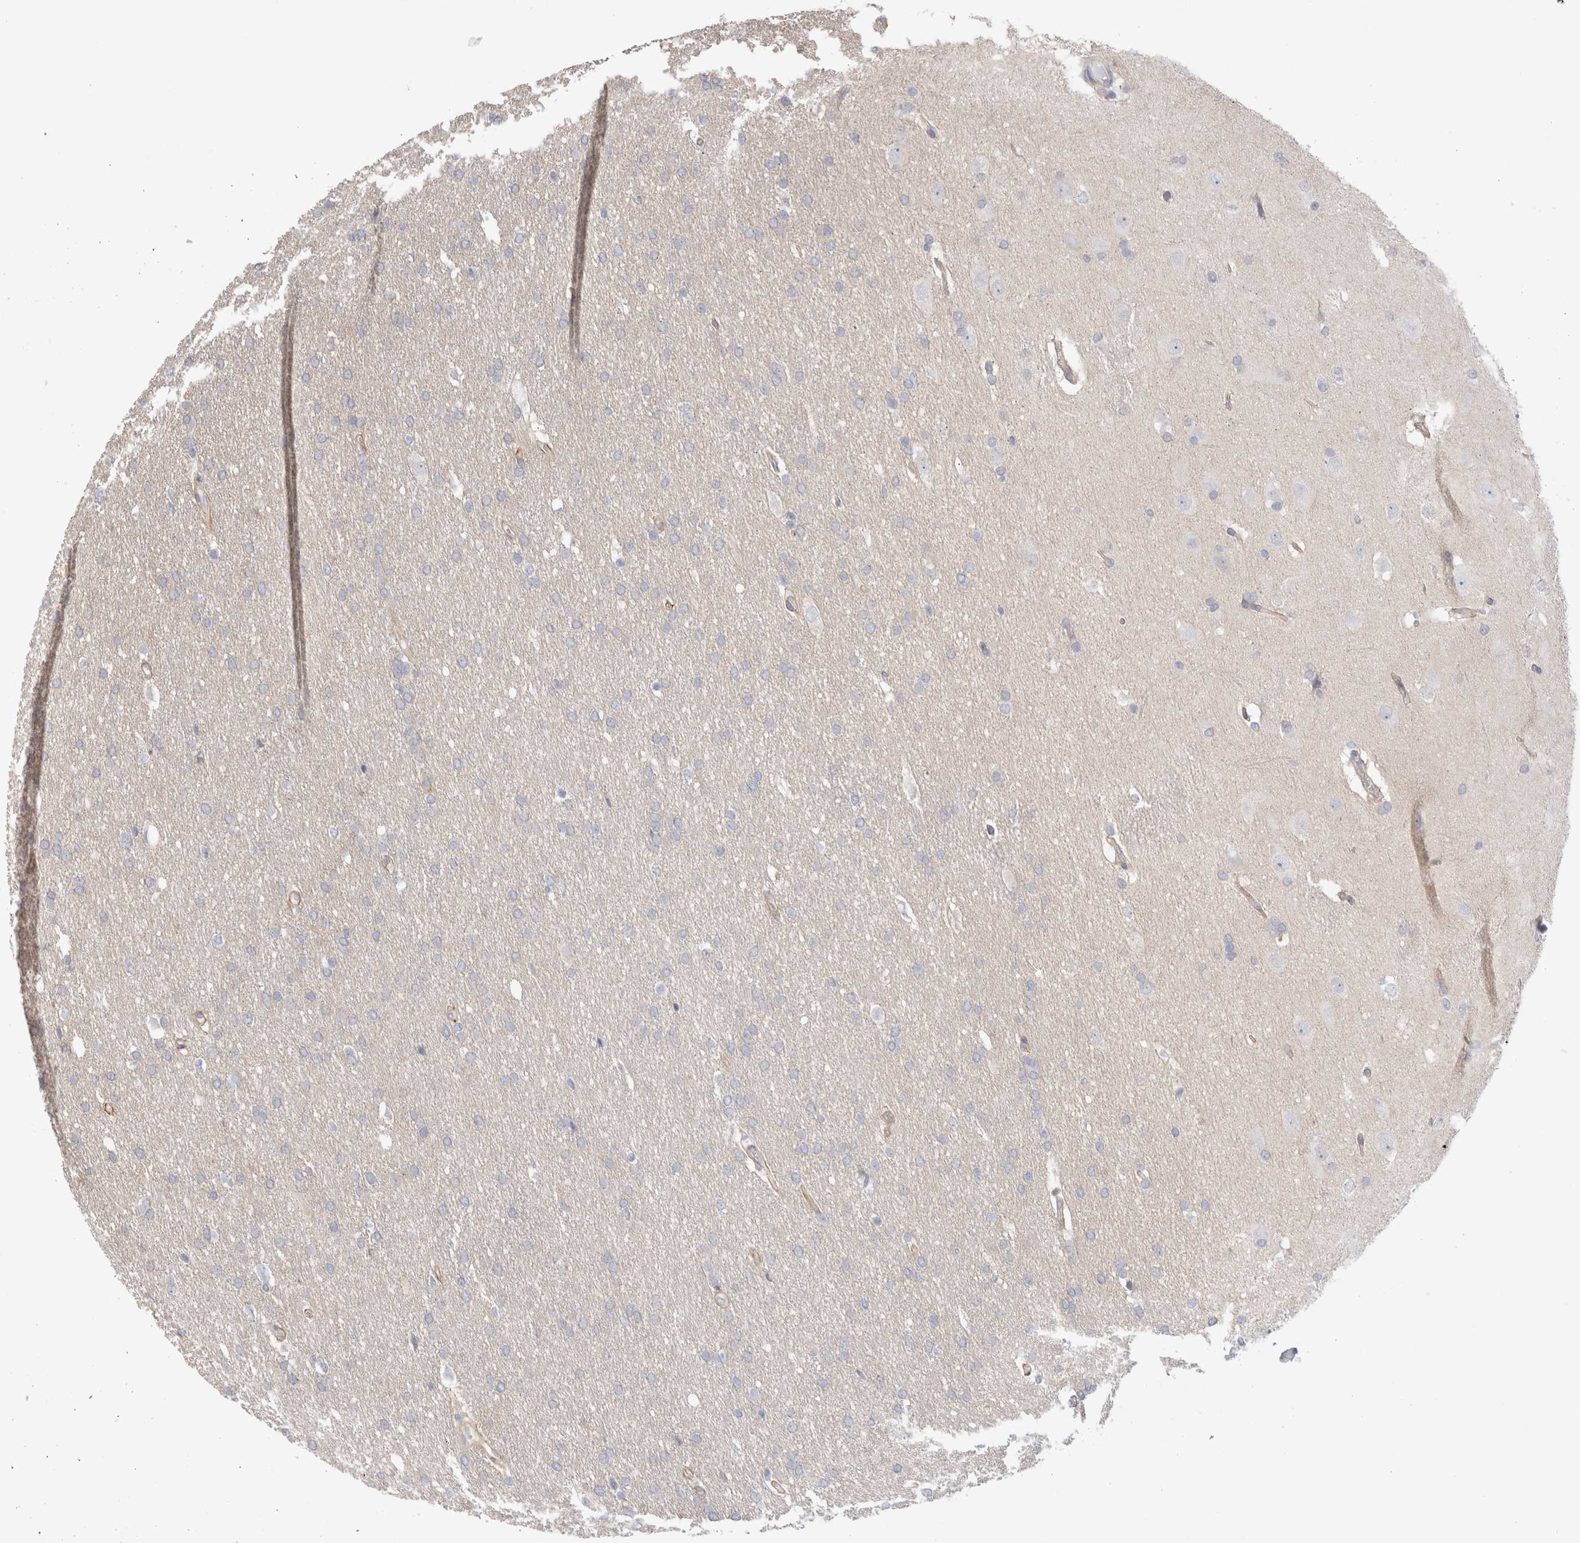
{"staining": {"intensity": "negative", "quantity": "none", "location": "none"}, "tissue": "glioma", "cell_type": "Tumor cells", "image_type": "cancer", "snomed": [{"axis": "morphology", "description": "Glioma, malignant, Low grade"}, {"axis": "topography", "description": "Brain"}], "caption": "A high-resolution micrograph shows immunohistochemistry staining of glioma, which exhibits no significant expression in tumor cells.", "gene": "DMD", "patient": {"sex": "female", "age": 37}}